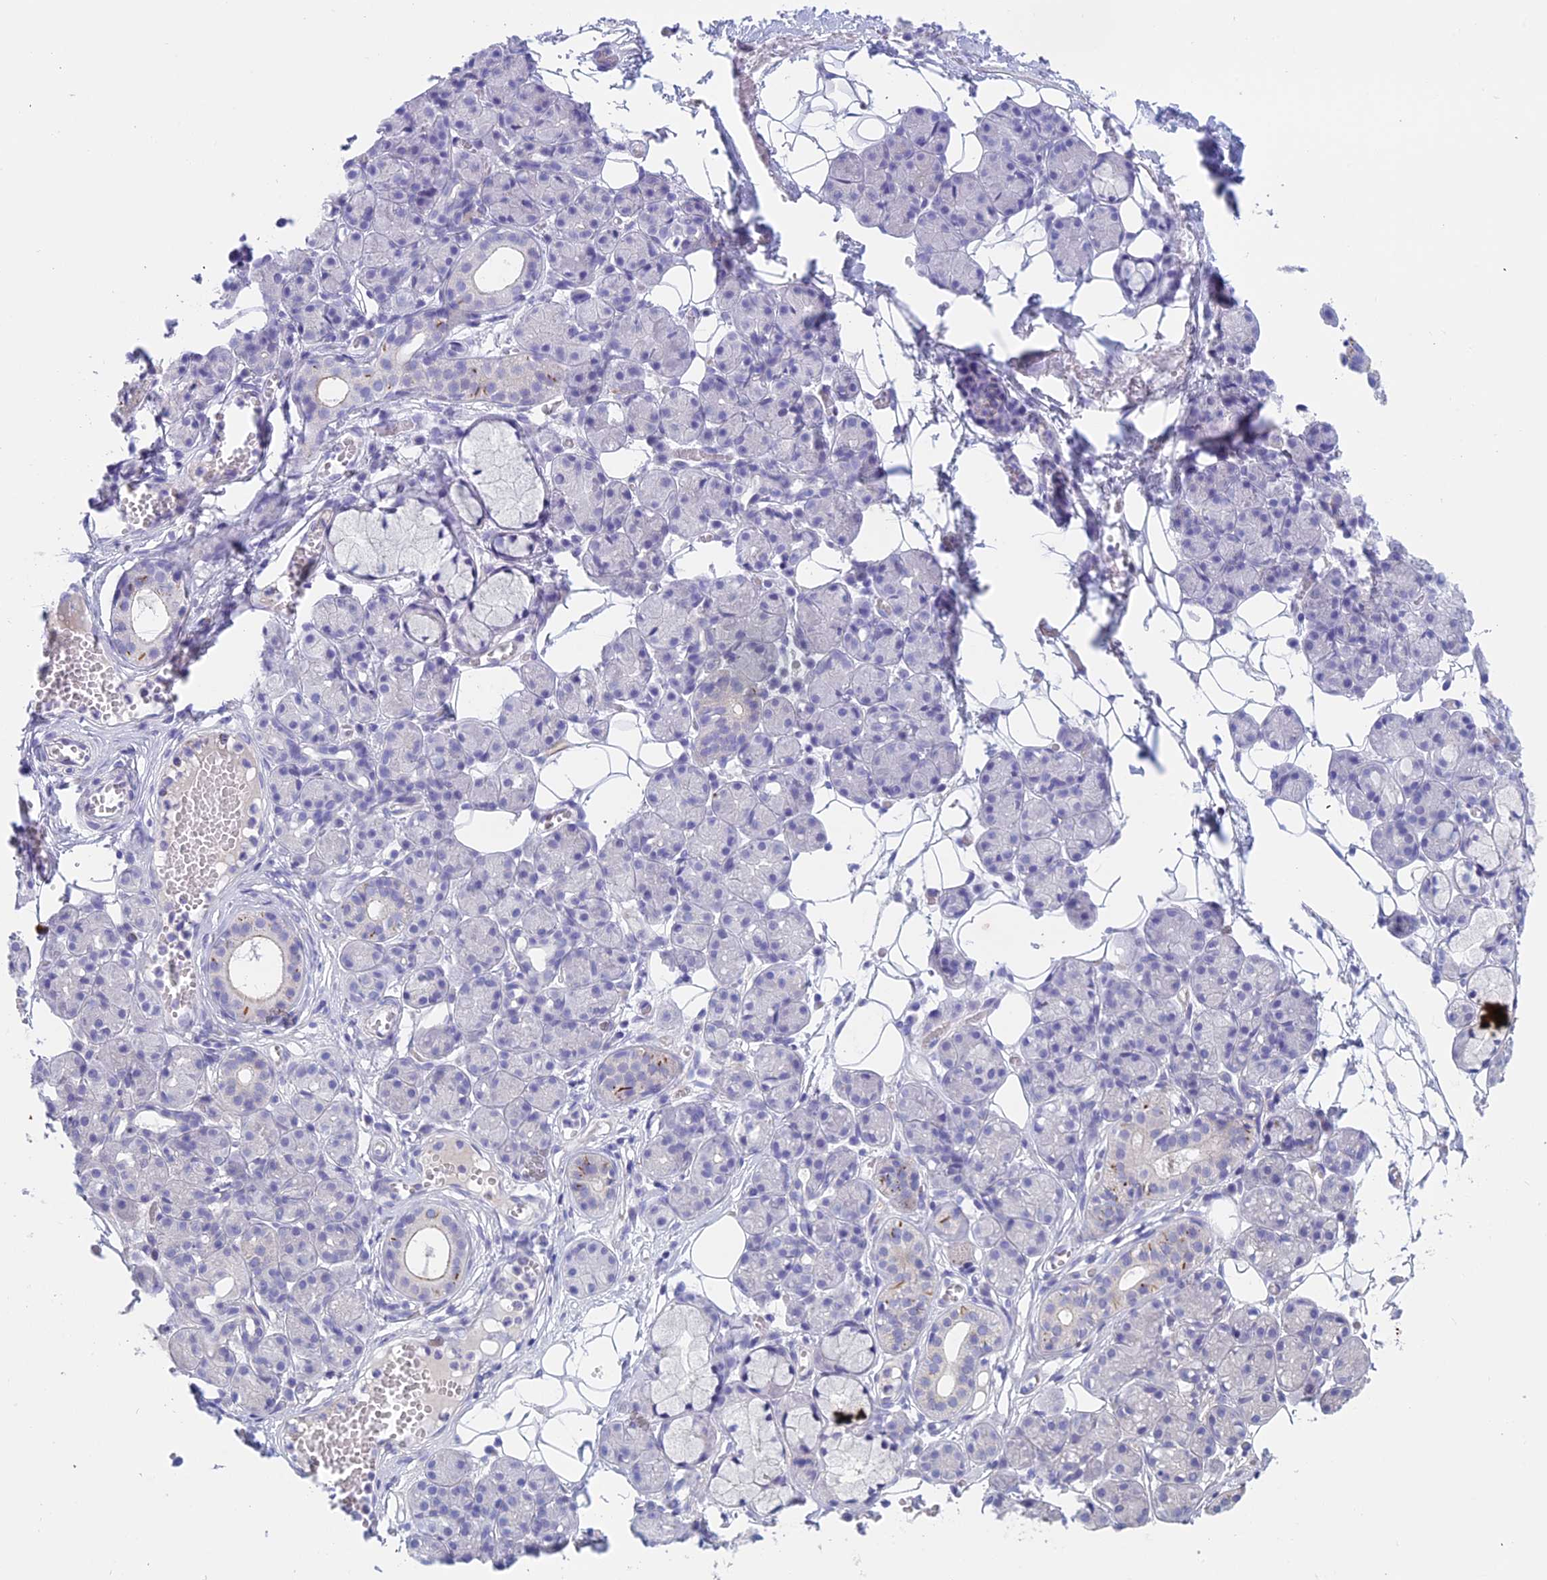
{"staining": {"intensity": "negative", "quantity": "none", "location": "none"}, "tissue": "salivary gland", "cell_type": "Glandular cells", "image_type": "normal", "snomed": [{"axis": "morphology", "description": "Normal tissue, NOS"}, {"axis": "topography", "description": "Salivary gland"}], "caption": "This is an immunohistochemistry histopathology image of unremarkable salivary gland. There is no staining in glandular cells.", "gene": "TMEM161B", "patient": {"sex": "male", "age": 63}}